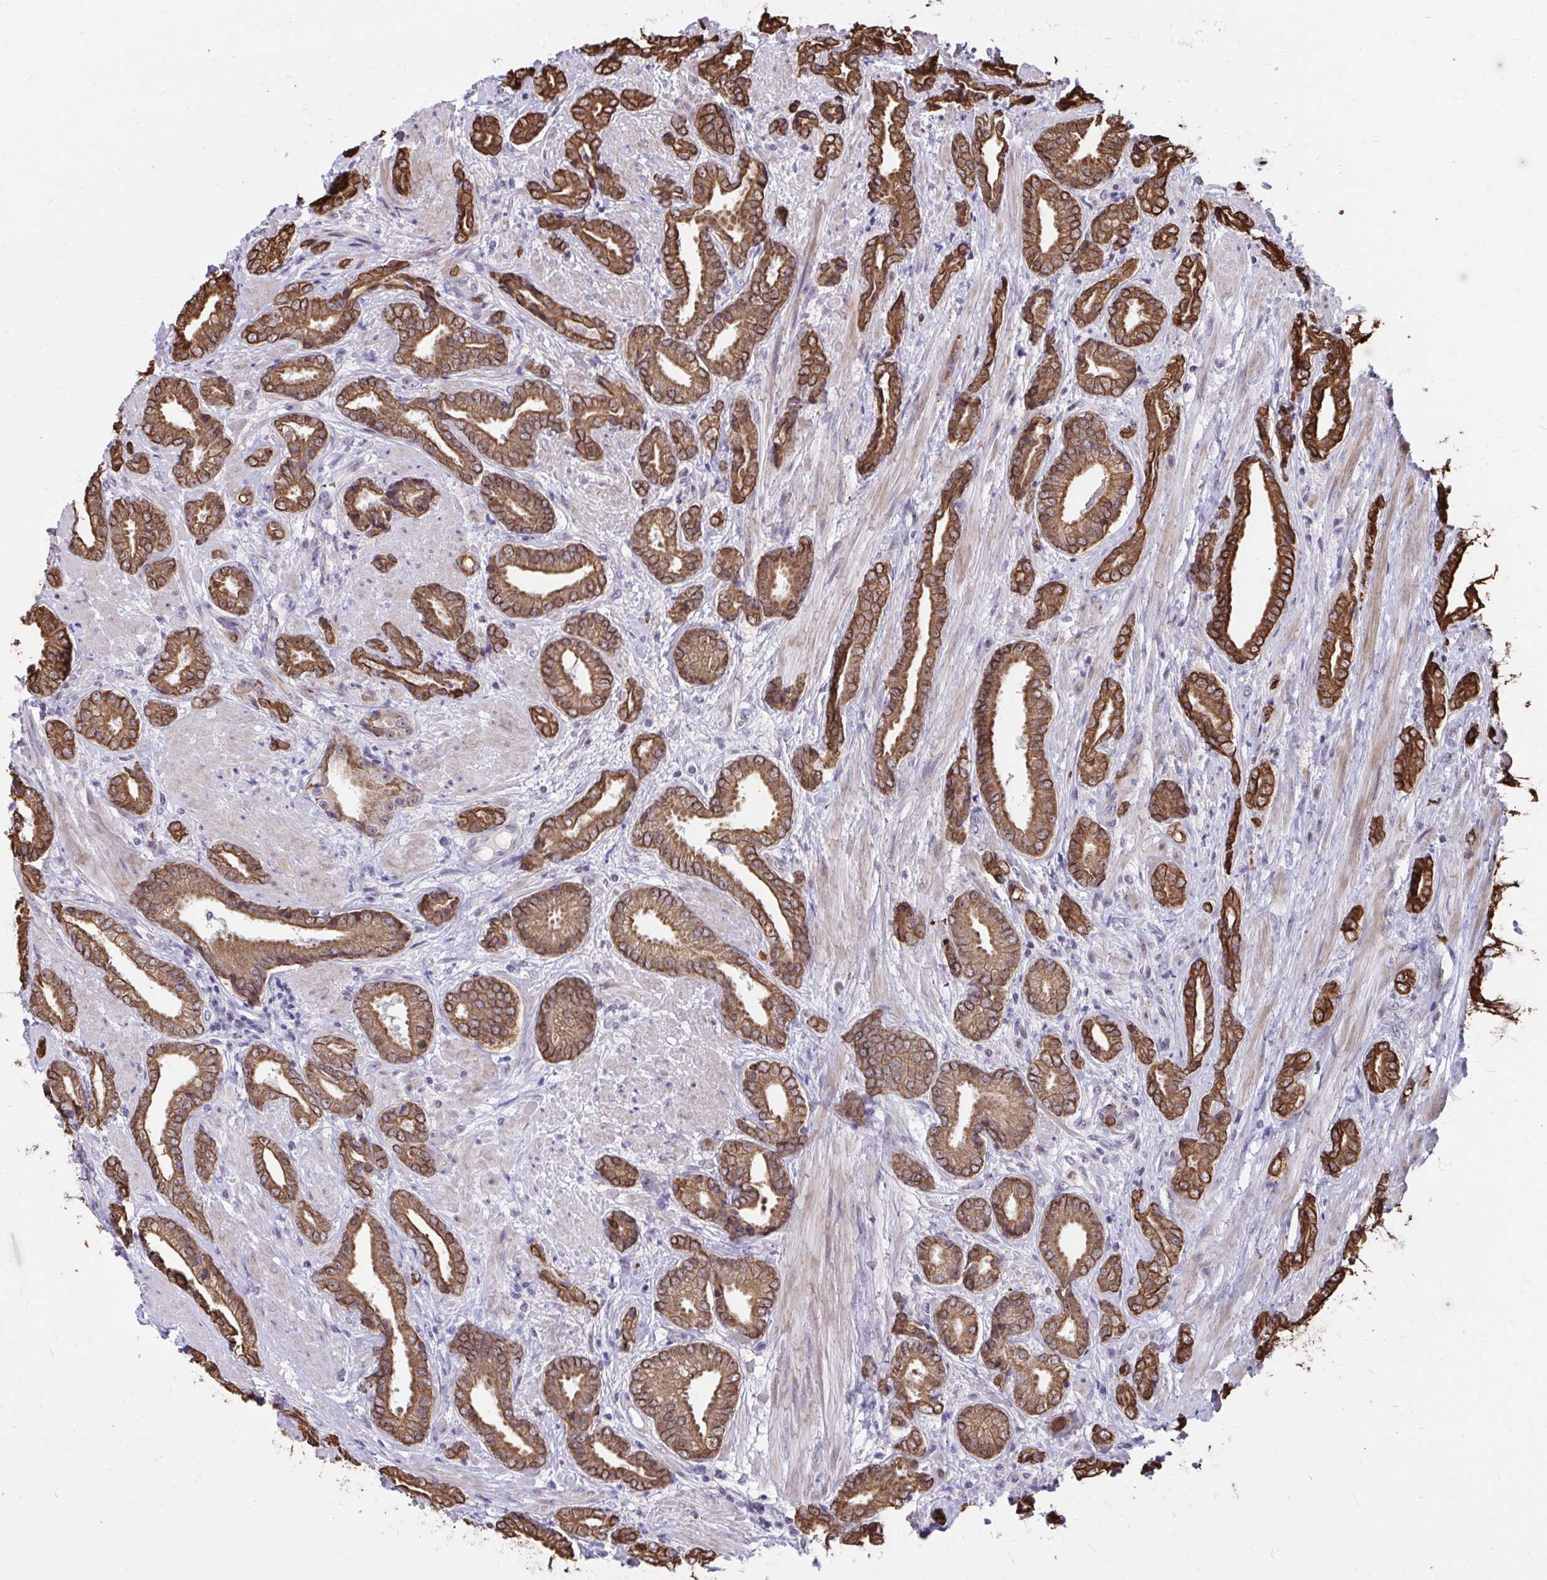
{"staining": {"intensity": "moderate", "quantity": ">75%", "location": "cytoplasmic/membranous"}, "tissue": "prostate cancer", "cell_type": "Tumor cells", "image_type": "cancer", "snomed": [{"axis": "morphology", "description": "Adenocarcinoma, High grade"}, {"axis": "topography", "description": "Prostate"}], "caption": "Moderate cytoplasmic/membranous protein positivity is appreciated in approximately >75% of tumor cells in prostate cancer (high-grade adenocarcinoma).", "gene": "ANKRD30B", "patient": {"sex": "male", "age": 56}}